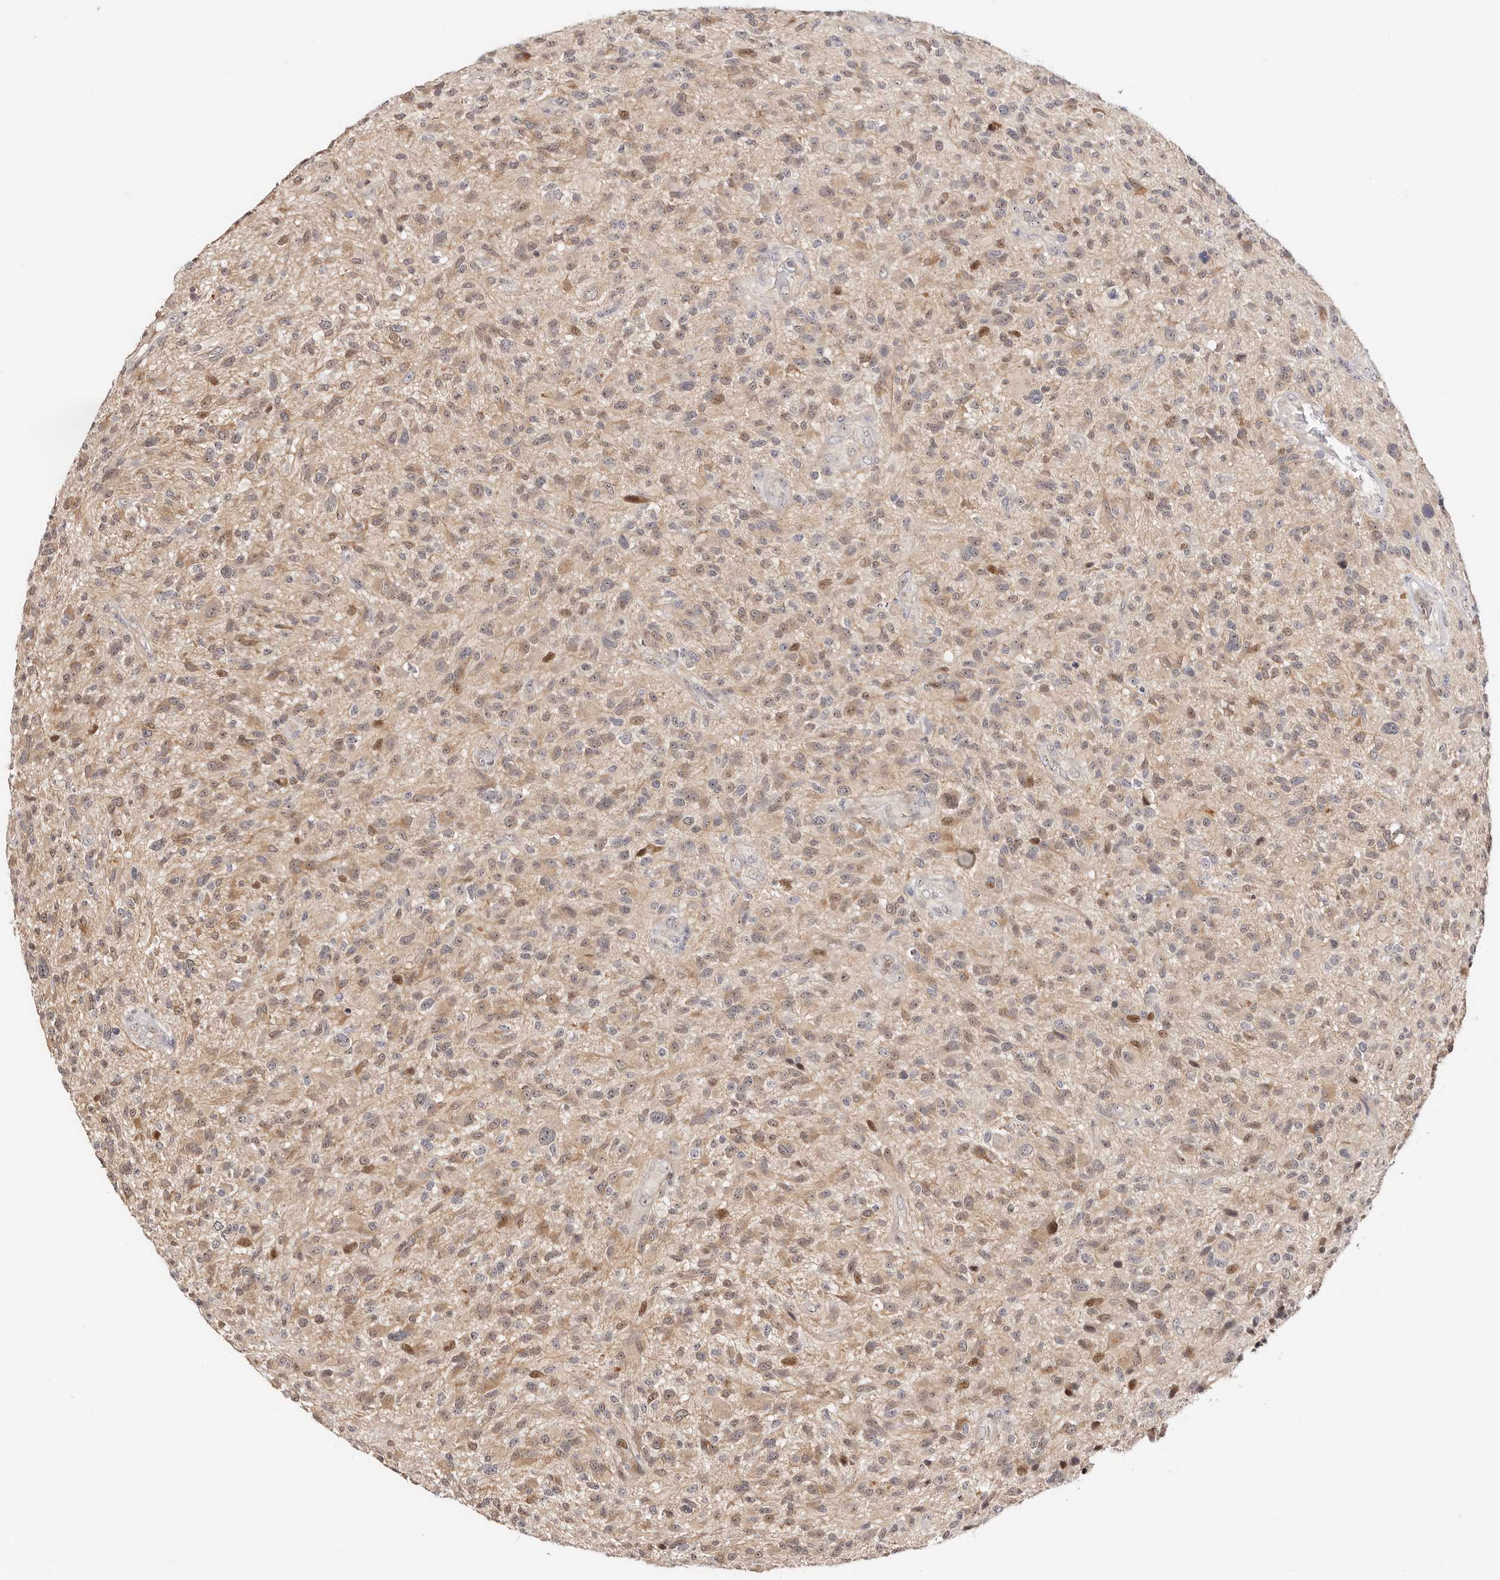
{"staining": {"intensity": "weak", "quantity": "25%-75%", "location": "cytoplasmic/membranous,nuclear"}, "tissue": "glioma", "cell_type": "Tumor cells", "image_type": "cancer", "snomed": [{"axis": "morphology", "description": "Glioma, malignant, High grade"}, {"axis": "topography", "description": "Brain"}], "caption": "This photomicrograph displays glioma stained with IHC to label a protein in brown. The cytoplasmic/membranous and nuclear of tumor cells show weak positivity for the protein. Nuclei are counter-stained blue.", "gene": "ODF2L", "patient": {"sex": "male", "age": 47}}